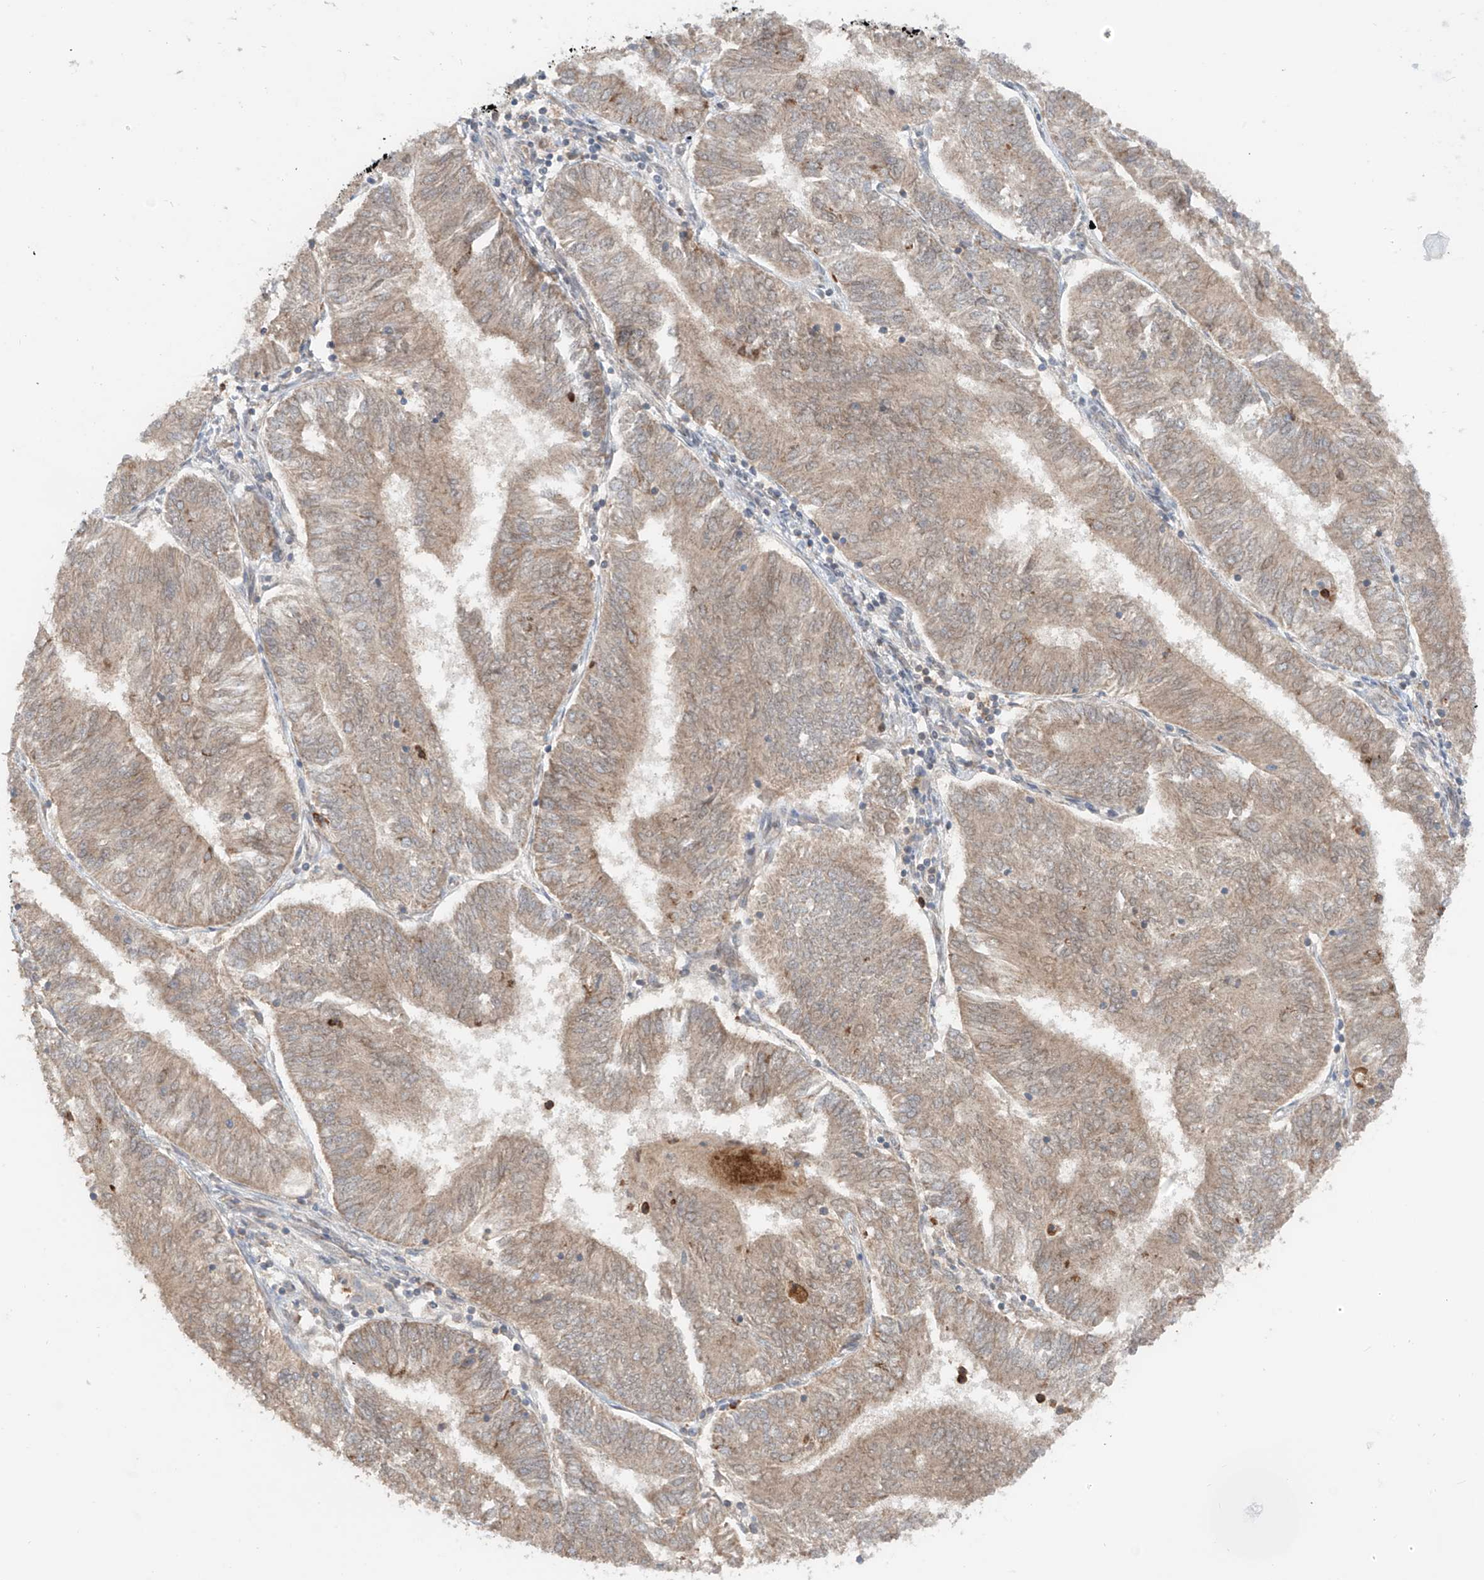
{"staining": {"intensity": "weak", "quantity": ">75%", "location": "cytoplasmic/membranous"}, "tissue": "endometrial cancer", "cell_type": "Tumor cells", "image_type": "cancer", "snomed": [{"axis": "morphology", "description": "Adenocarcinoma, NOS"}, {"axis": "topography", "description": "Endometrium"}], "caption": "Endometrial adenocarcinoma stained with a brown dye shows weak cytoplasmic/membranous positive positivity in approximately >75% of tumor cells.", "gene": "AHCTF1", "patient": {"sex": "female", "age": 58}}